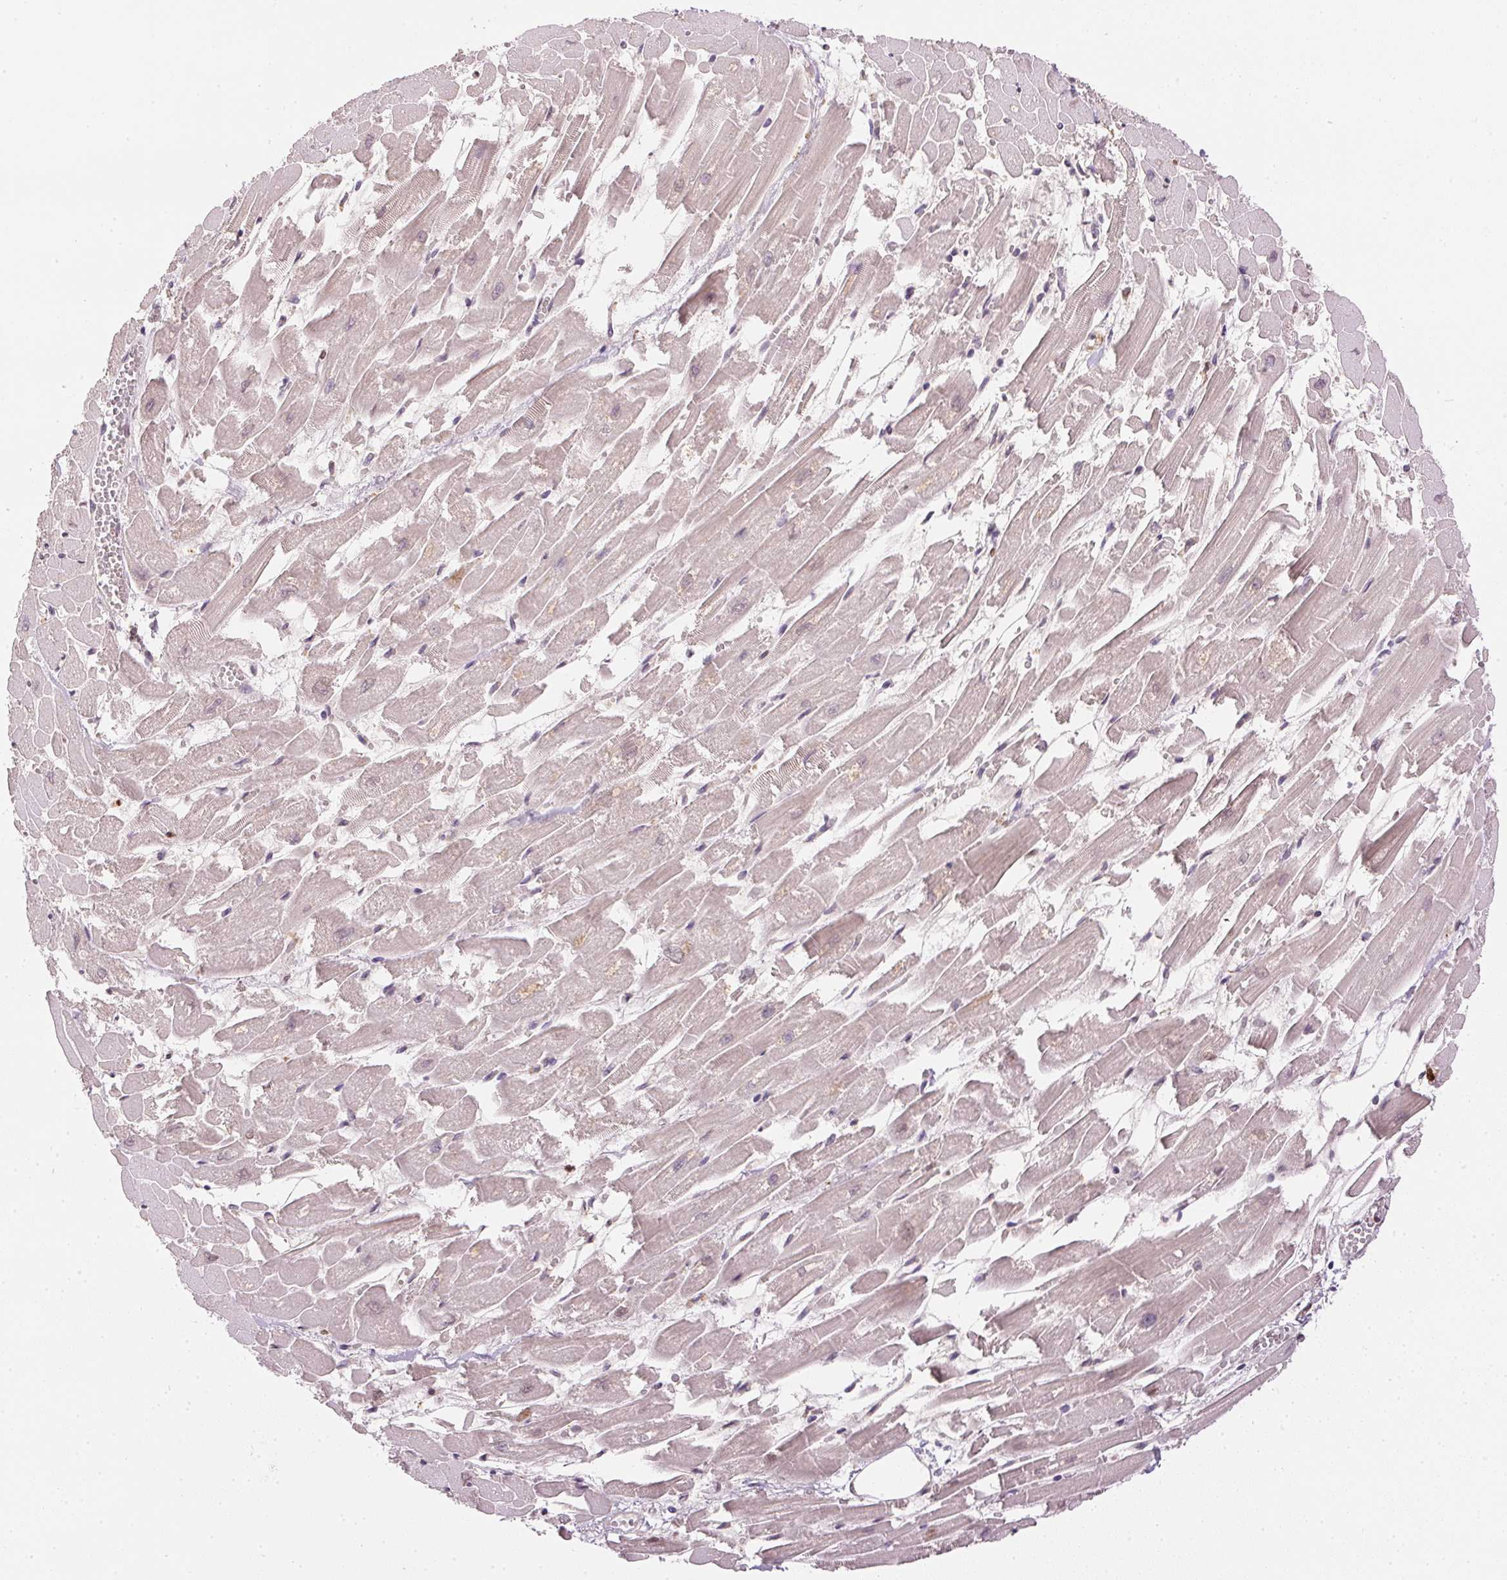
{"staining": {"intensity": "moderate", "quantity": "<25%", "location": "cytoplasmic/membranous"}, "tissue": "heart muscle", "cell_type": "Cardiomyocytes", "image_type": "normal", "snomed": [{"axis": "morphology", "description": "Normal tissue, NOS"}, {"axis": "topography", "description": "Heart"}], "caption": "High-magnification brightfield microscopy of benign heart muscle stained with DAB (brown) and counterstained with hematoxylin (blue). cardiomyocytes exhibit moderate cytoplasmic/membranous positivity is appreciated in approximately<25% of cells. Using DAB (3,3'-diaminobenzidine) (brown) and hematoxylin (blue) stains, captured at high magnification using brightfield microscopy.", "gene": "ORM1", "patient": {"sex": "female", "age": 52}}